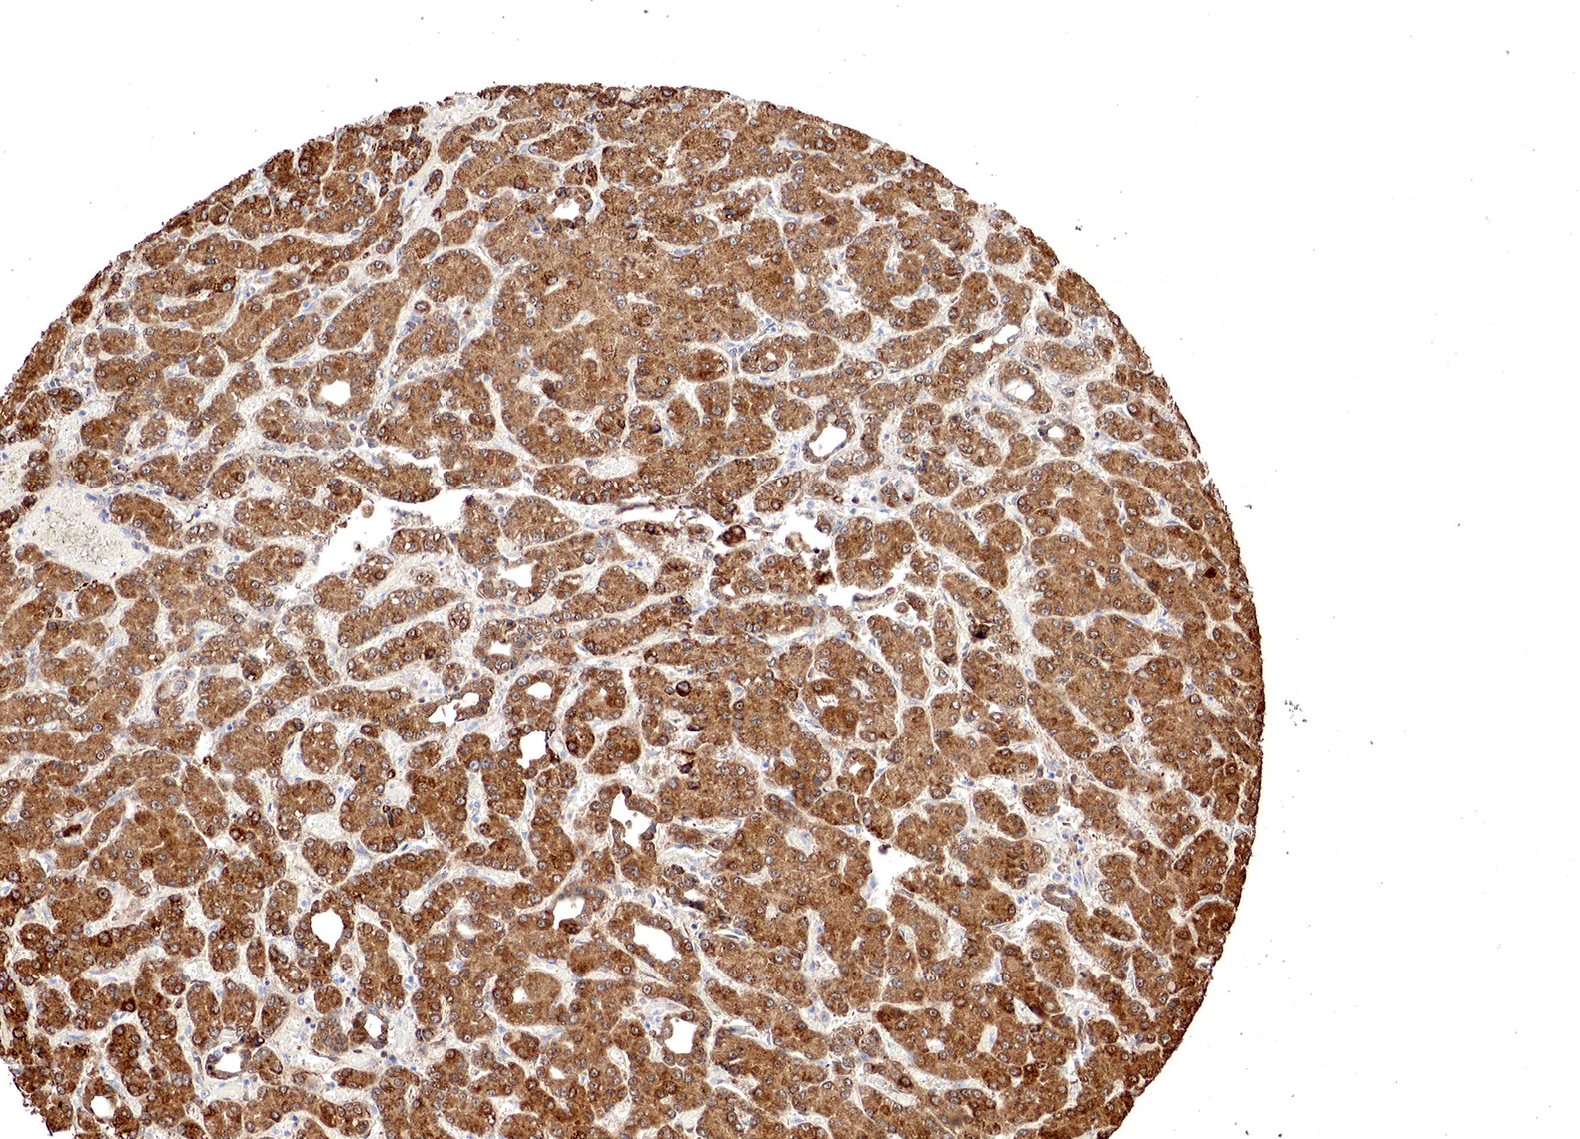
{"staining": {"intensity": "strong", "quantity": ">75%", "location": "cytoplasmic/membranous"}, "tissue": "liver cancer", "cell_type": "Tumor cells", "image_type": "cancer", "snomed": [{"axis": "morphology", "description": "Carcinoma, Hepatocellular, NOS"}, {"axis": "topography", "description": "Liver"}], "caption": "A brown stain highlights strong cytoplasmic/membranous positivity of a protein in human liver cancer (hepatocellular carcinoma) tumor cells. (brown staining indicates protein expression, while blue staining denotes nuclei).", "gene": "OTC", "patient": {"sex": "male", "age": 69}}